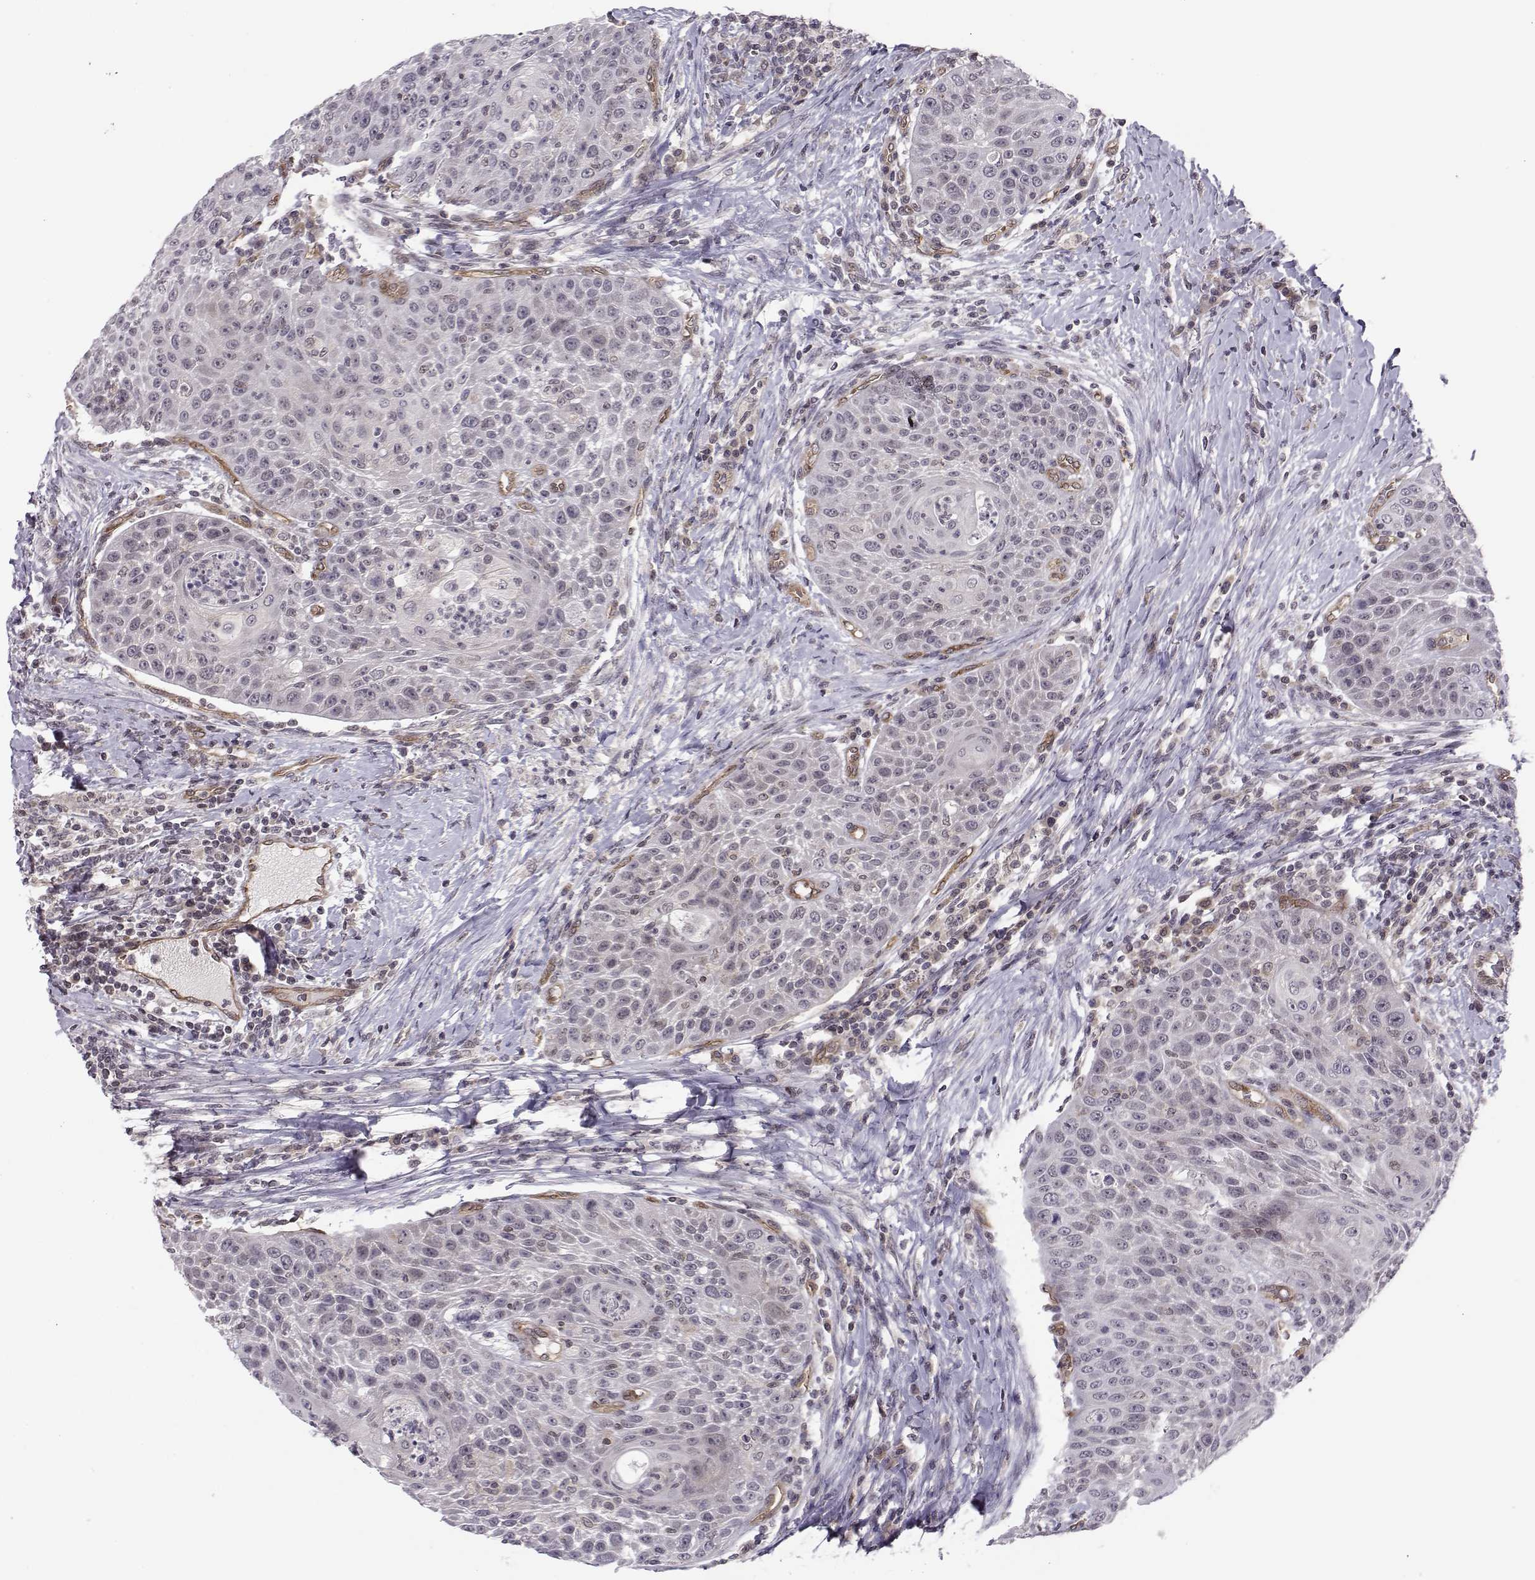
{"staining": {"intensity": "negative", "quantity": "none", "location": "none"}, "tissue": "head and neck cancer", "cell_type": "Tumor cells", "image_type": "cancer", "snomed": [{"axis": "morphology", "description": "Squamous cell carcinoma, NOS"}, {"axis": "topography", "description": "Head-Neck"}], "caption": "A high-resolution micrograph shows immunohistochemistry (IHC) staining of squamous cell carcinoma (head and neck), which demonstrates no significant staining in tumor cells.", "gene": "KIF13B", "patient": {"sex": "male", "age": 69}}